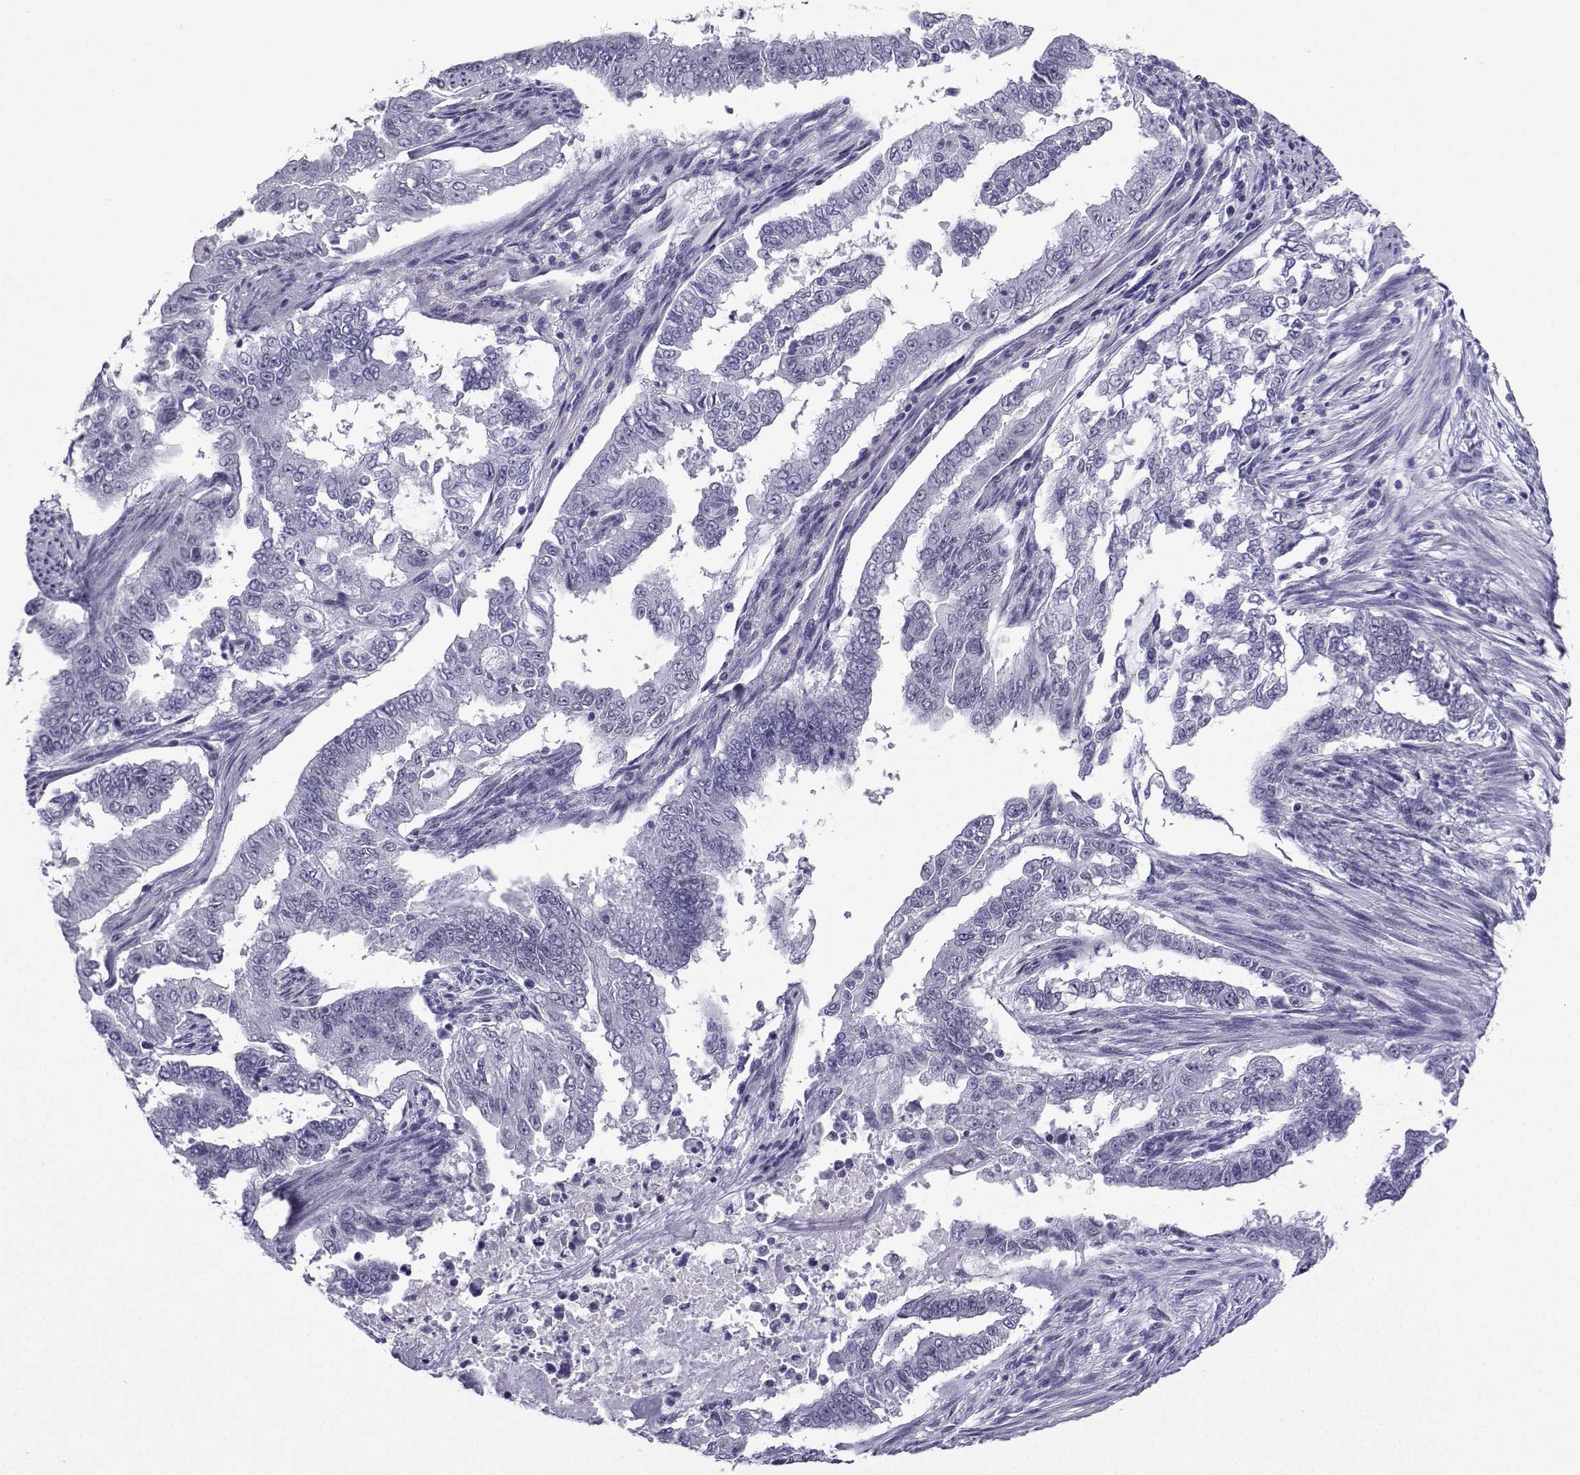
{"staining": {"intensity": "negative", "quantity": "none", "location": "none"}, "tissue": "endometrial cancer", "cell_type": "Tumor cells", "image_type": "cancer", "snomed": [{"axis": "morphology", "description": "Adenocarcinoma, NOS"}, {"axis": "topography", "description": "Uterus"}], "caption": "Immunohistochemistry photomicrograph of neoplastic tissue: human adenocarcinoma (endometrial) stained with DAB (3,3'-diaminobenzidine) exhibits no significant protein staining in tumor cells.", "gene": "LORICRIN", "patient": {"sex": "female", "age": 59}}